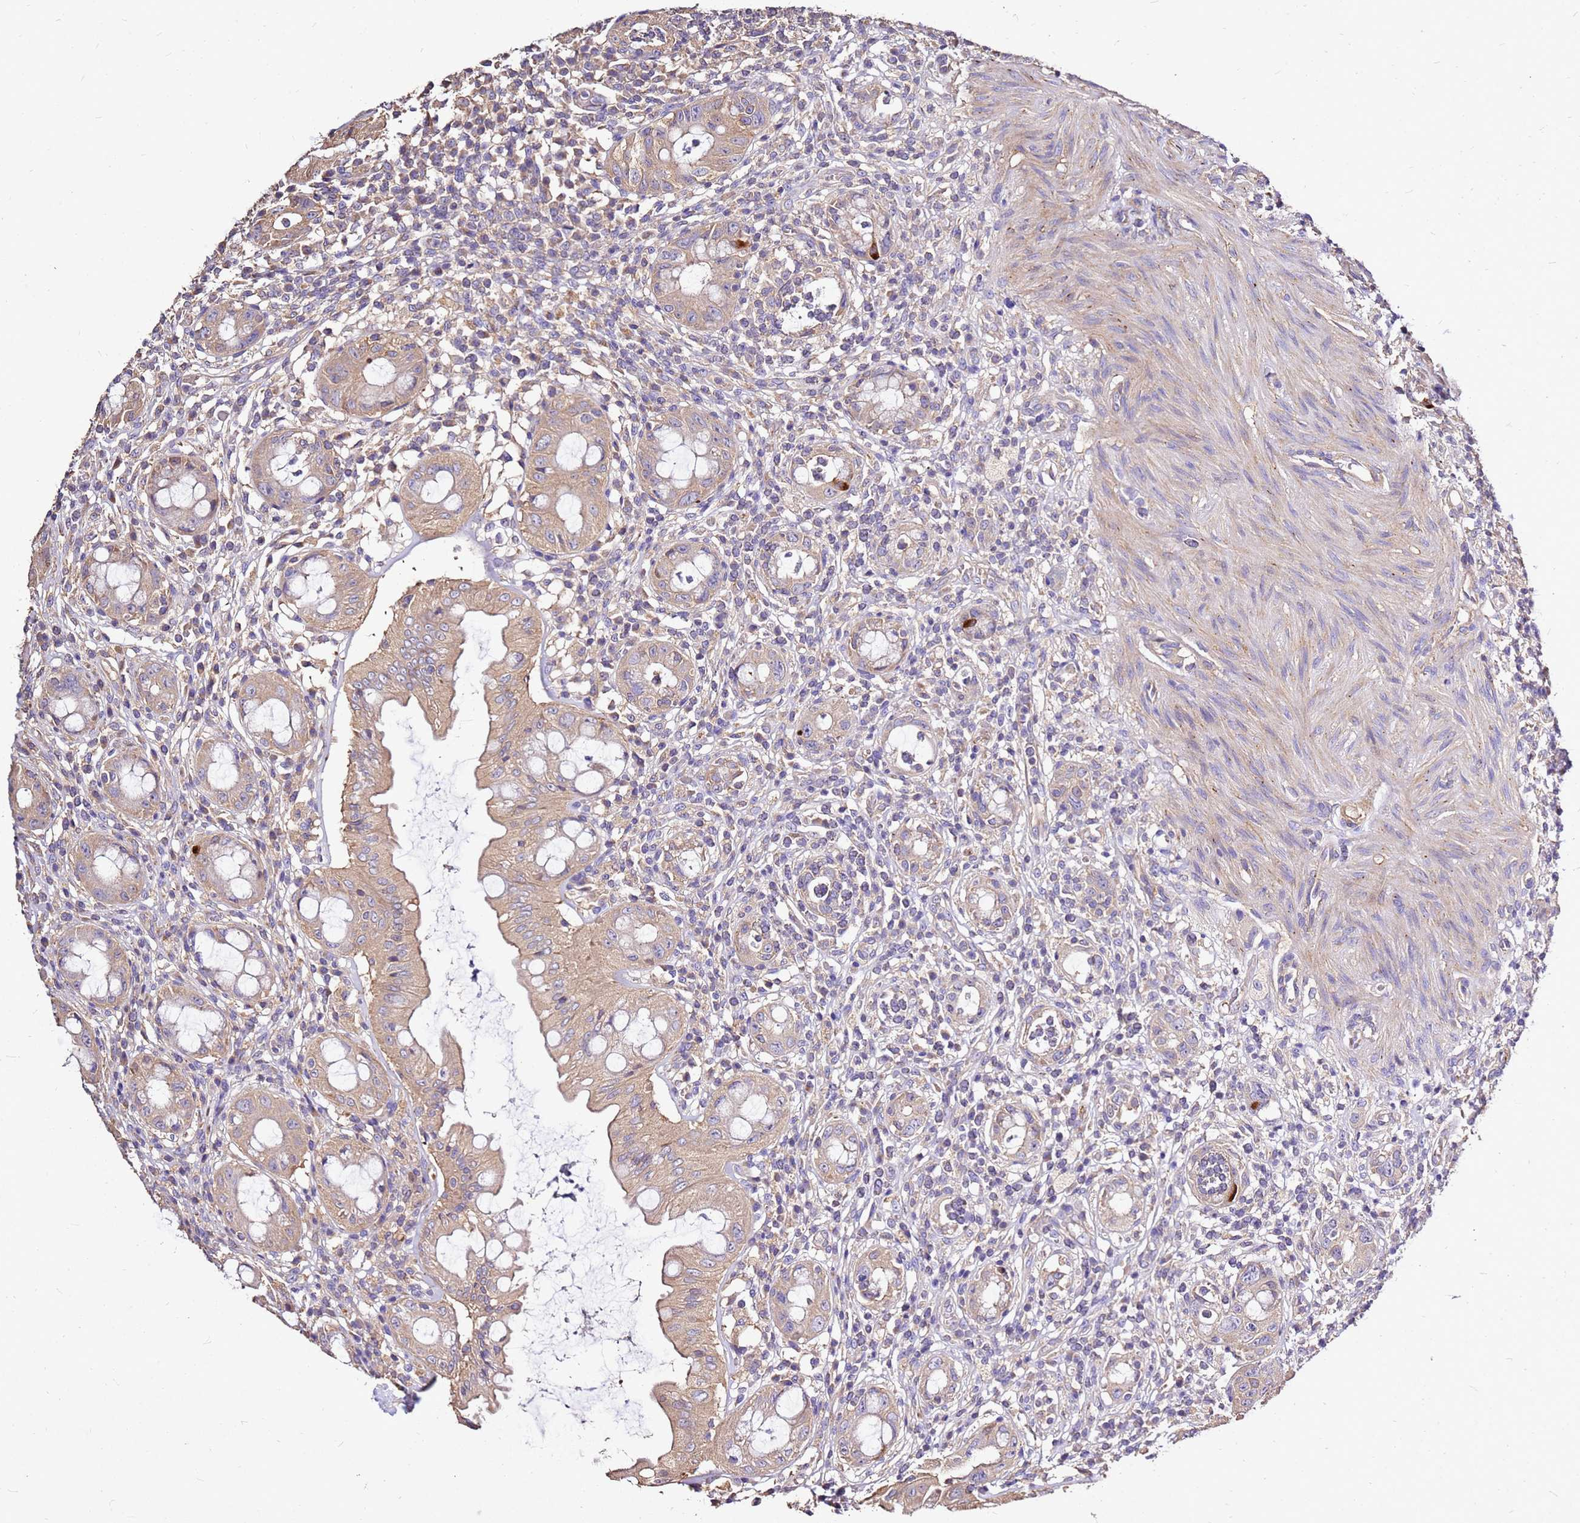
{"staining": {"intensity": "moderate", "quantity": "25%-75%", "location": "cytoplasmic/membranous"}, "tissue": "rectum", "cell_type": "Glandular cells", "image_type": "normal", "snomed": [{"axis": "morphology", "description": "Normal tissue, NOS"}, {"axis": "topography", "description": "Rectum"}], "caption": "DAB (3,3'-diaminobenzidine) immunohistochemical staining of benign rectum reveals moderate cytoplasmic/membranous protein positivity in about 25%-75% of glandular cells. The staining was performed using DAB to visualize the protein expression in brown, while the nuclei were stained in blue with hematoxylin (Magnification: 20x).", "gene": "EXD3", "patient": {"sex": "female", "age": 57}}